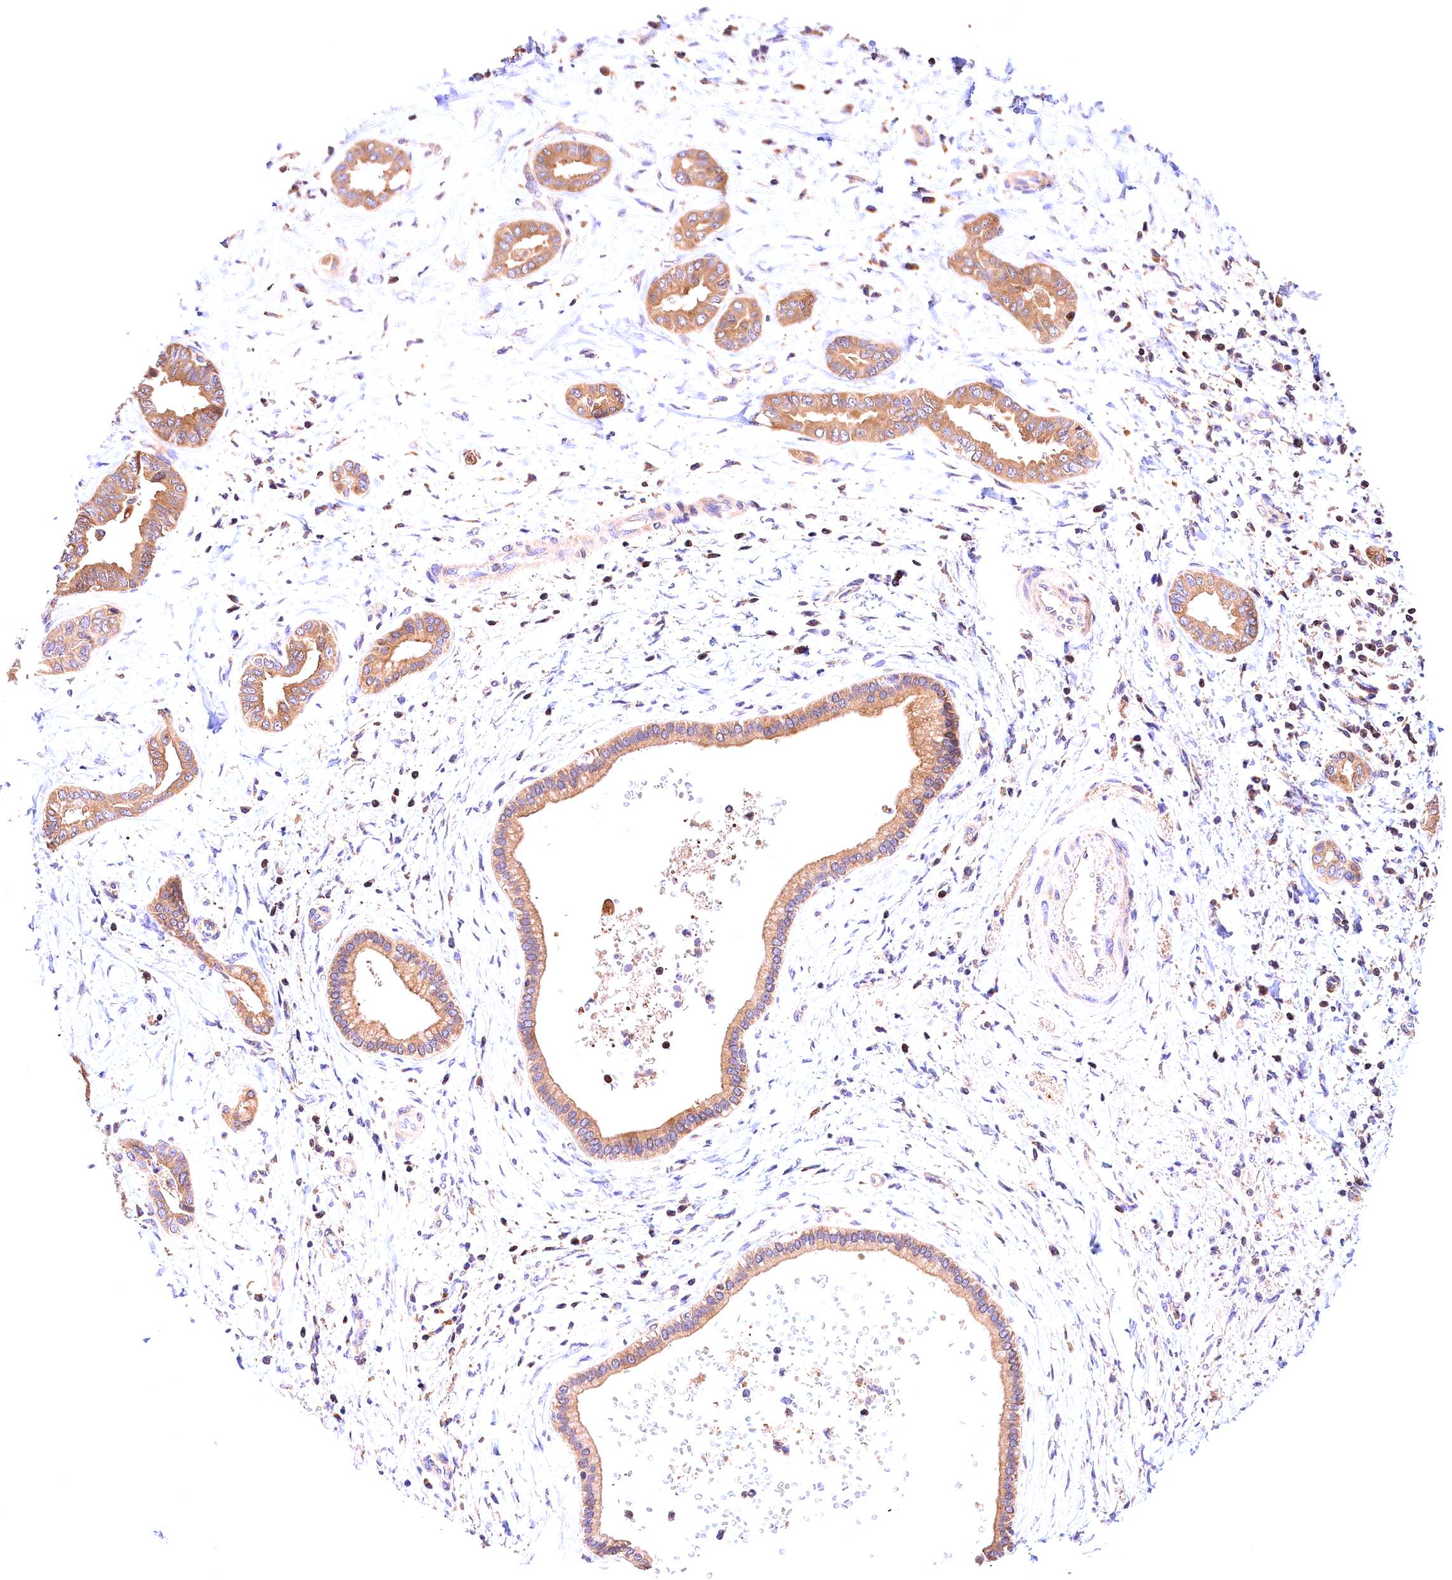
{"staining": {"intensity": "moderate", "quantity": "25%-75%", "location": "cytoplasmic/membranous"}, "tissue": "liver cancer", "cell_type": "Tumor cells", "image_type": "cancer", "snomed": [{"axis": "morphology", "description": "Cholangiocarcinoma"}, {"axis": "topography", "description": "Liver"}], "caption": "Liver cancer (cholangiocarcinoma) was stained to show a protein in brown. There is medium levels of moderate cytoplasmic/membranous staining in about 25%-75% of tumor cells. (IHC, brightfield microscopy, high magnification).", "gene": "KPTN", "patient": {"sex": "female", "age": 77}}